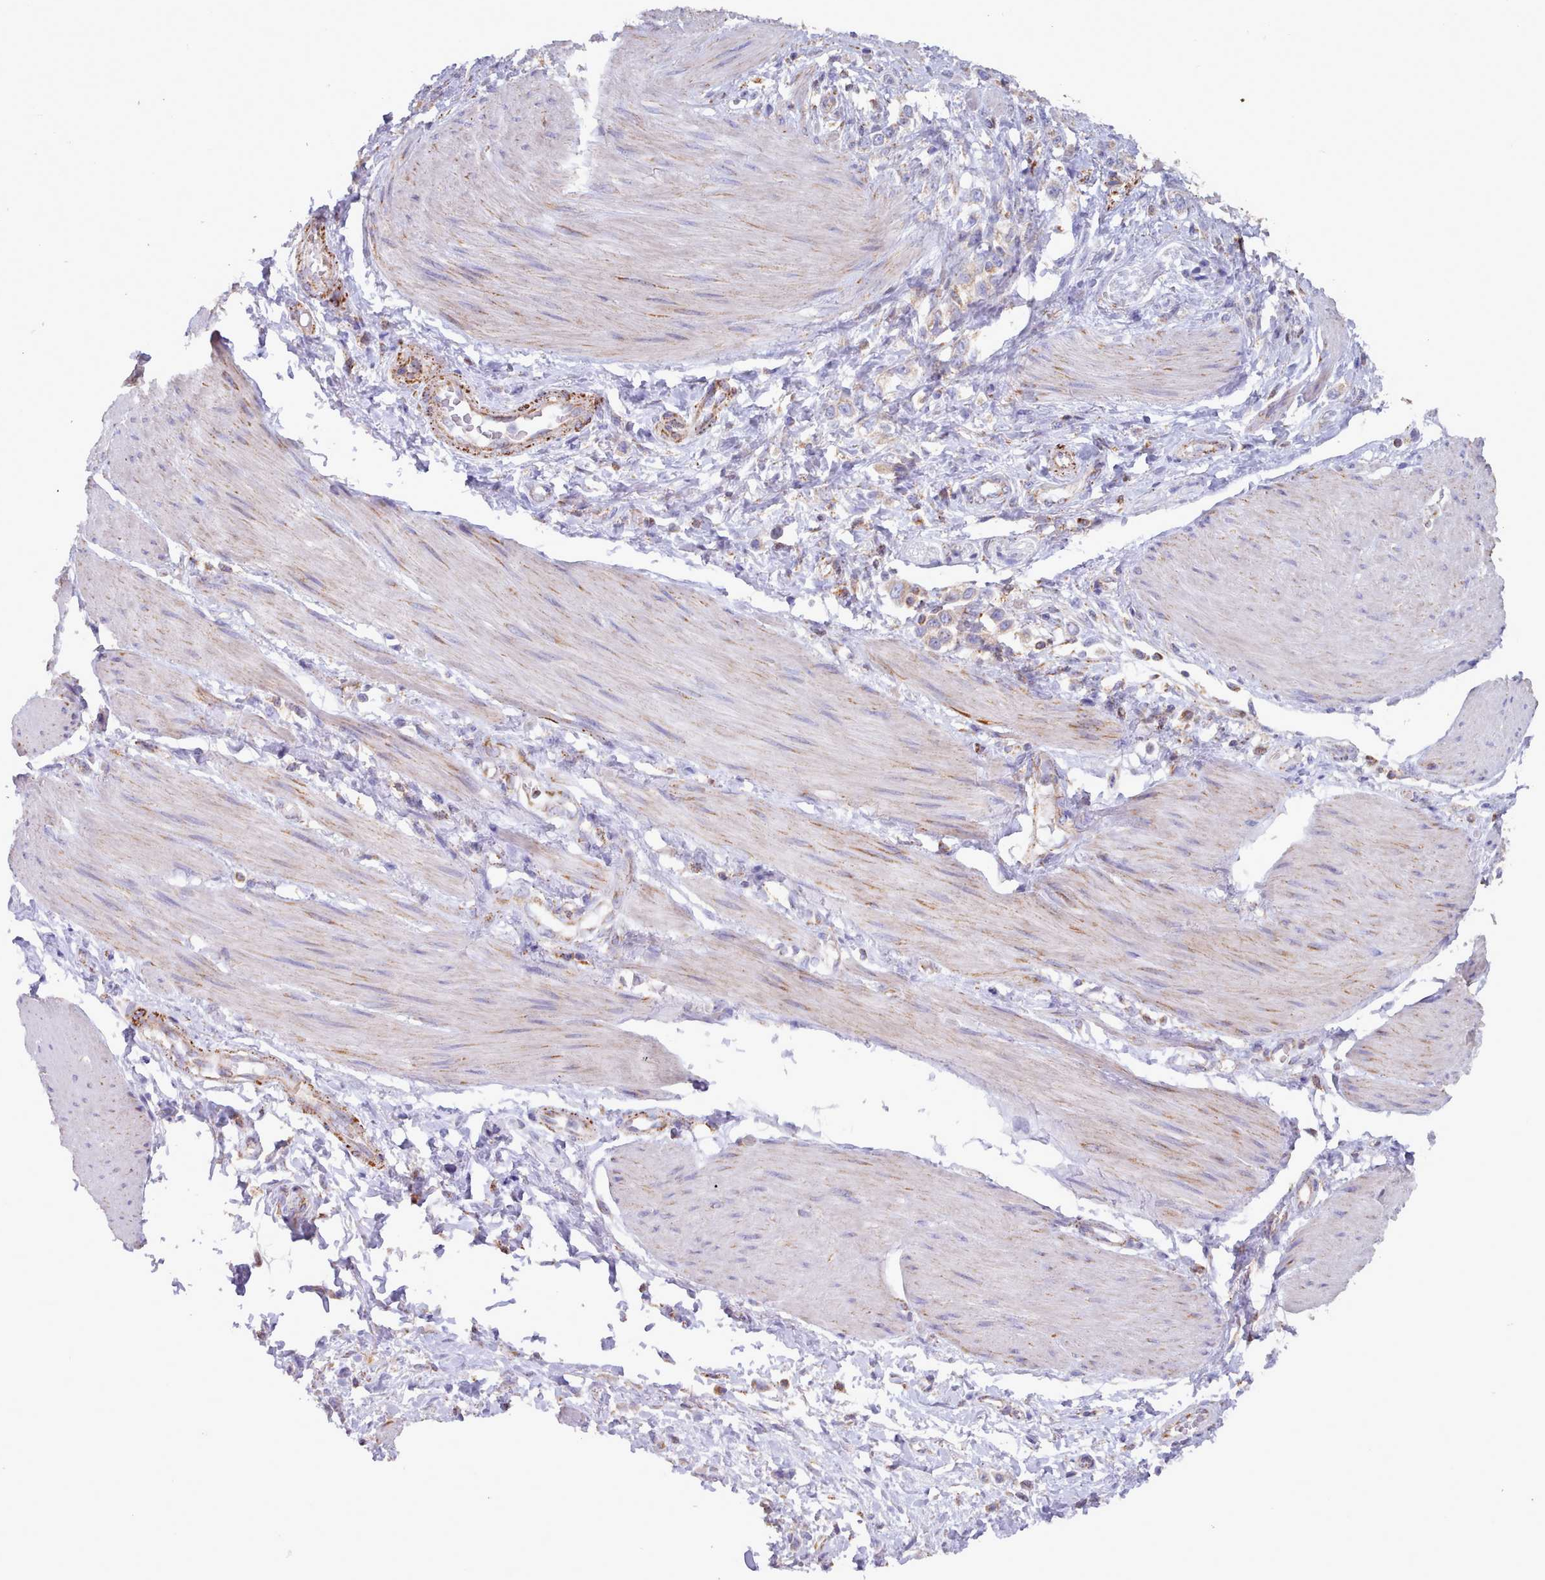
{"staining": {"intensity": "negative", "quantity": "none", "location": "none"}, "tissue": "stomach cancer", "cell_type": "Tumor cells", "image_type": "cancer", "snomed": [{"axis": "morphology", "description": "Adenocarcinoma, NOS"}, {"axis": "topography", "description": "Stomach"}], "caption": "Immunohistochemistry (IHC) histopathology image of neoplastic tissue: human stomach cancer (adenocarcinoma) stained with DAB reveals no significant protein staining in tumor cells.", "gene": "HSDL2", "patient": {"sex": "female", "age": 65}}